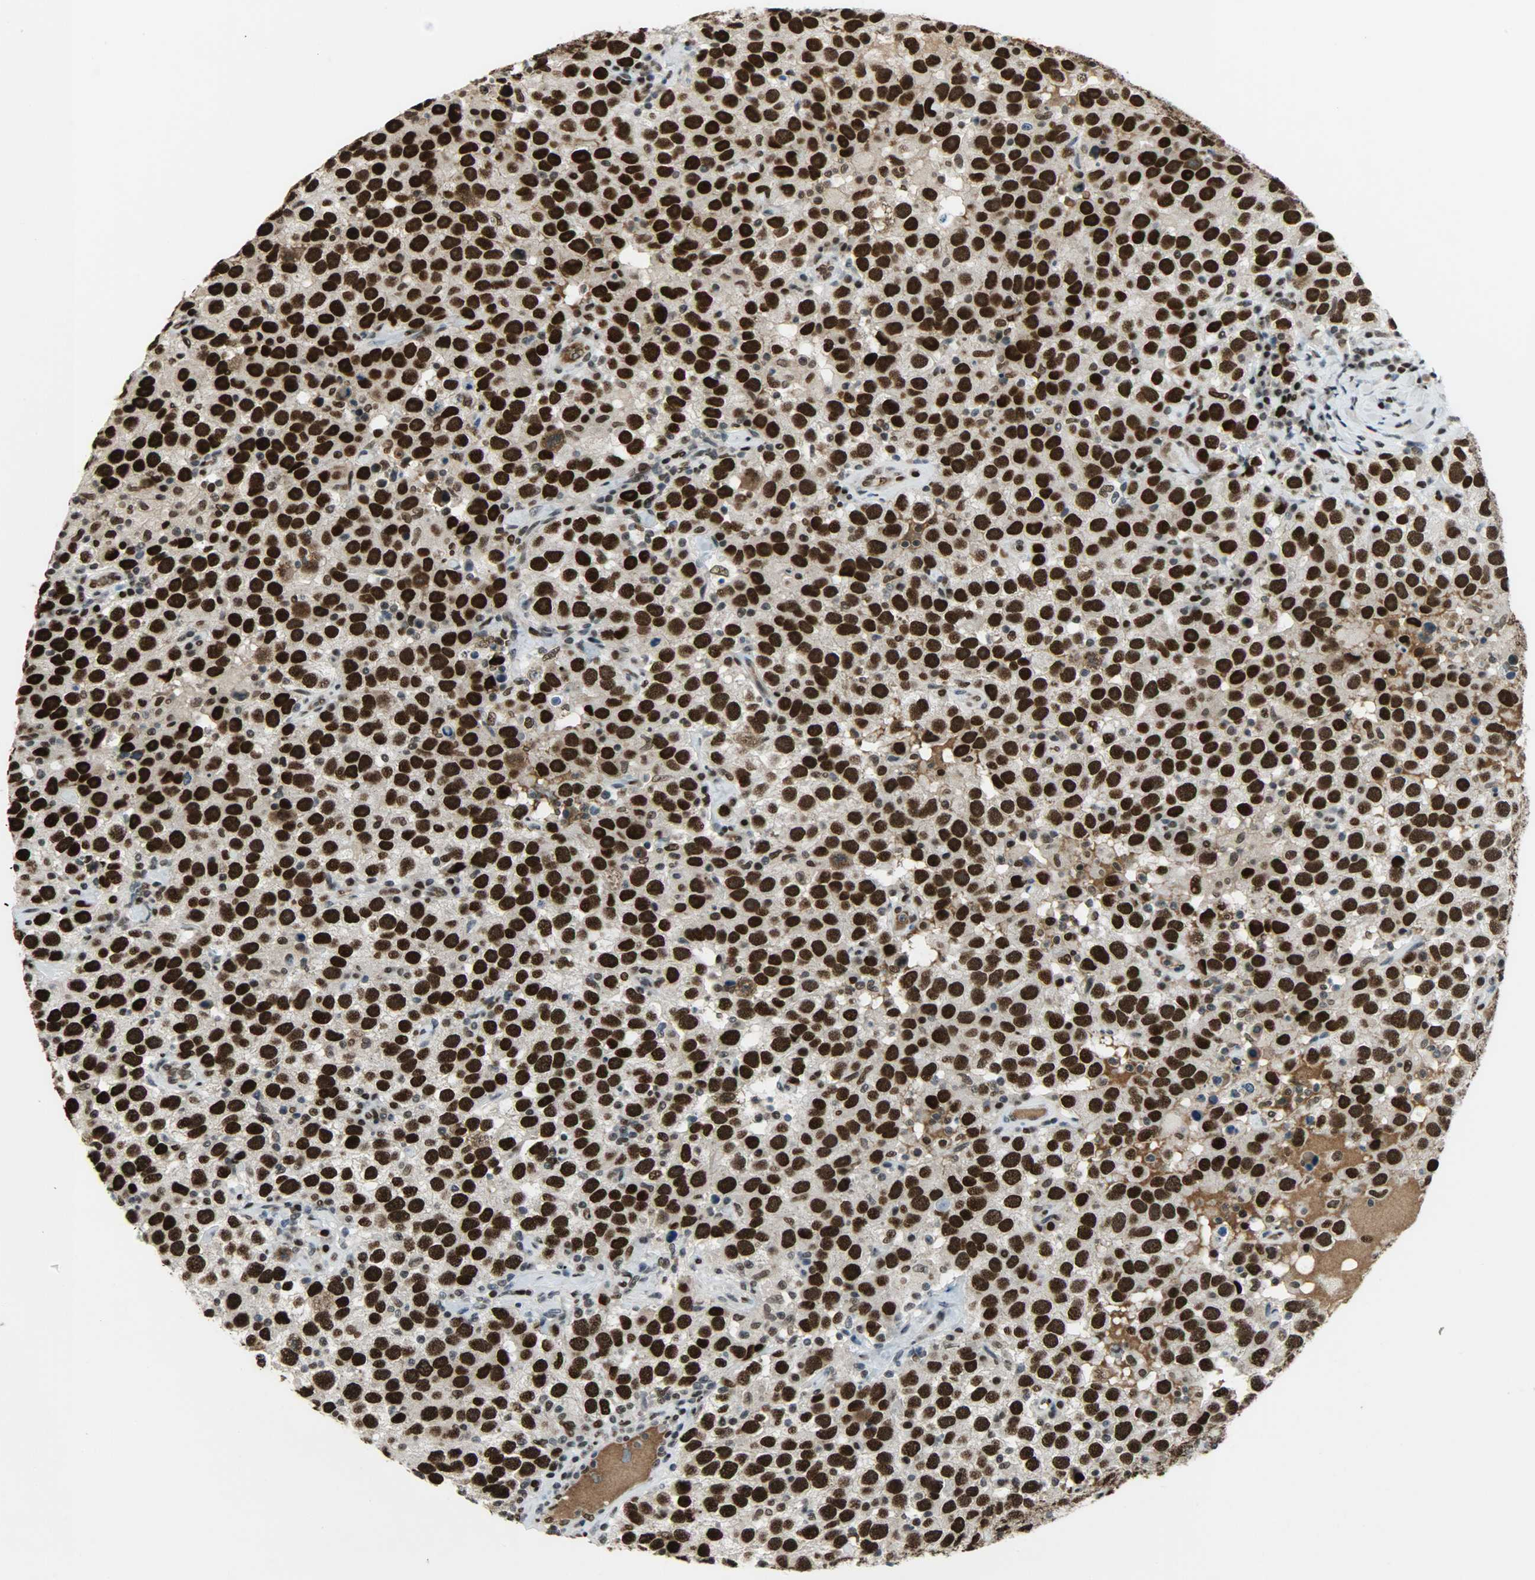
{"staining": {"intensity": "strong", "quantity": ">75%", "location": "cytoplasmic/membranous,nuclear"}, "tissue": "testis cancer", "cell_type": "Tumor cells", "image_type": "cancer", "snomed": [{"axis": "morphology", "description": "Seminoma, NOS"}, {"axis": "topography", "description": "Testis"}], "caption": "An image showing strong cytoplasmic/membranous and nuclear positivity in approximately >75% of tumor cells in testis cancer, as visualized by brown immunohistochemical staining.", "gene": "SNAI1", "patient": {"sex": "male", "age": 41}}